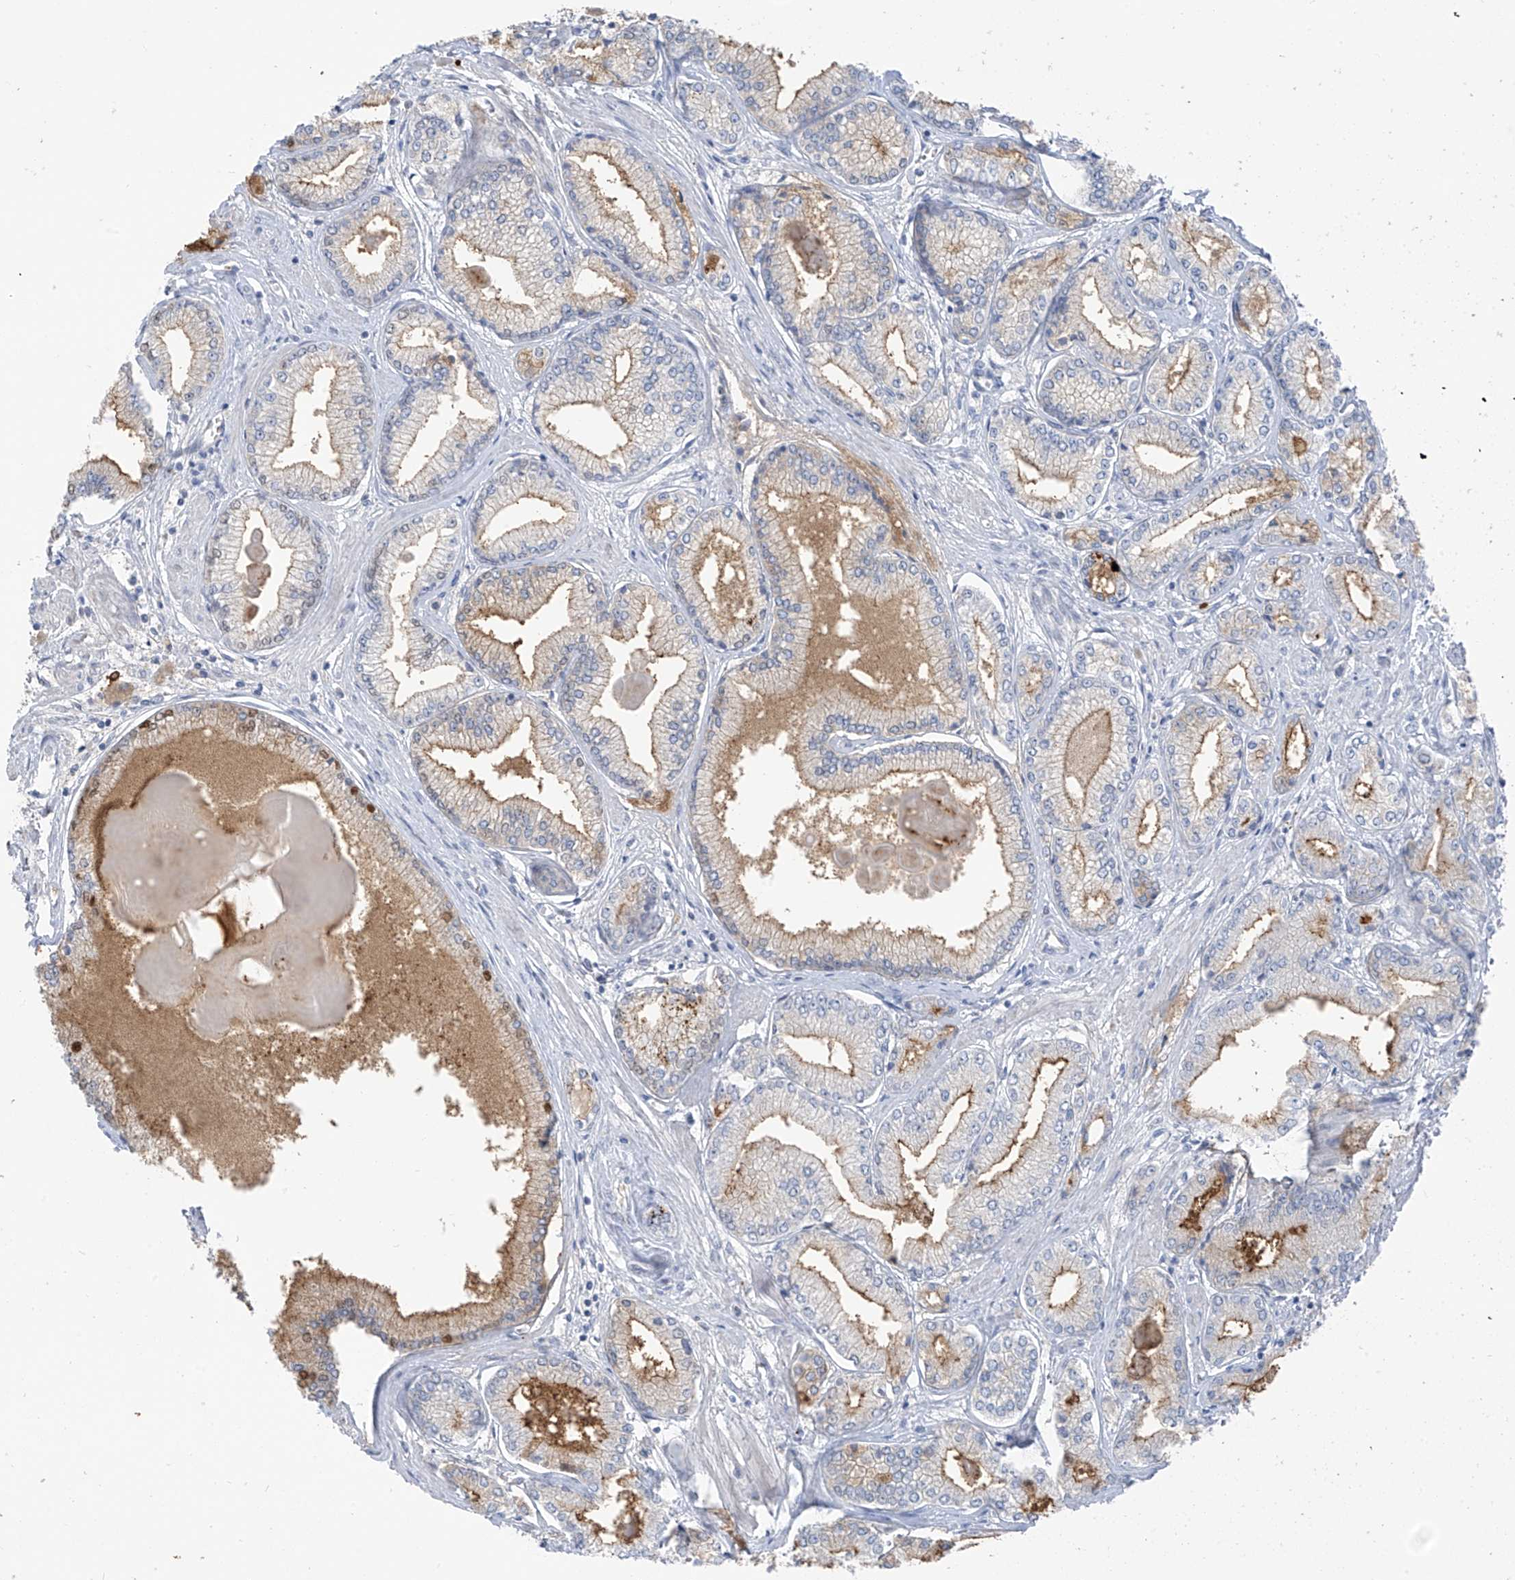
{"staining": {"intensity": "moderate", "quantity": "<25%", "location": "cytoplasmic/membranous"}, "tissue": "prostate cancer", "cell_type": "Tumor cells", "image_type": "cancer", "snomed": [{"axis": "morphology", "description": "Adenocarcinoma, Low grade"}, {"axis": "topography", "description": "Prostate"}], "caption": "Immunohistochemistry (IHC) (DAB (3,3'-diaminobenzidine)) staining of prostate cancer demonstrates moderate cytoplasmic/membranous protein staining in about <25% of tumor cells.", "gene": "ZNF793", "patient": {"sex": "male", "age": 60}}